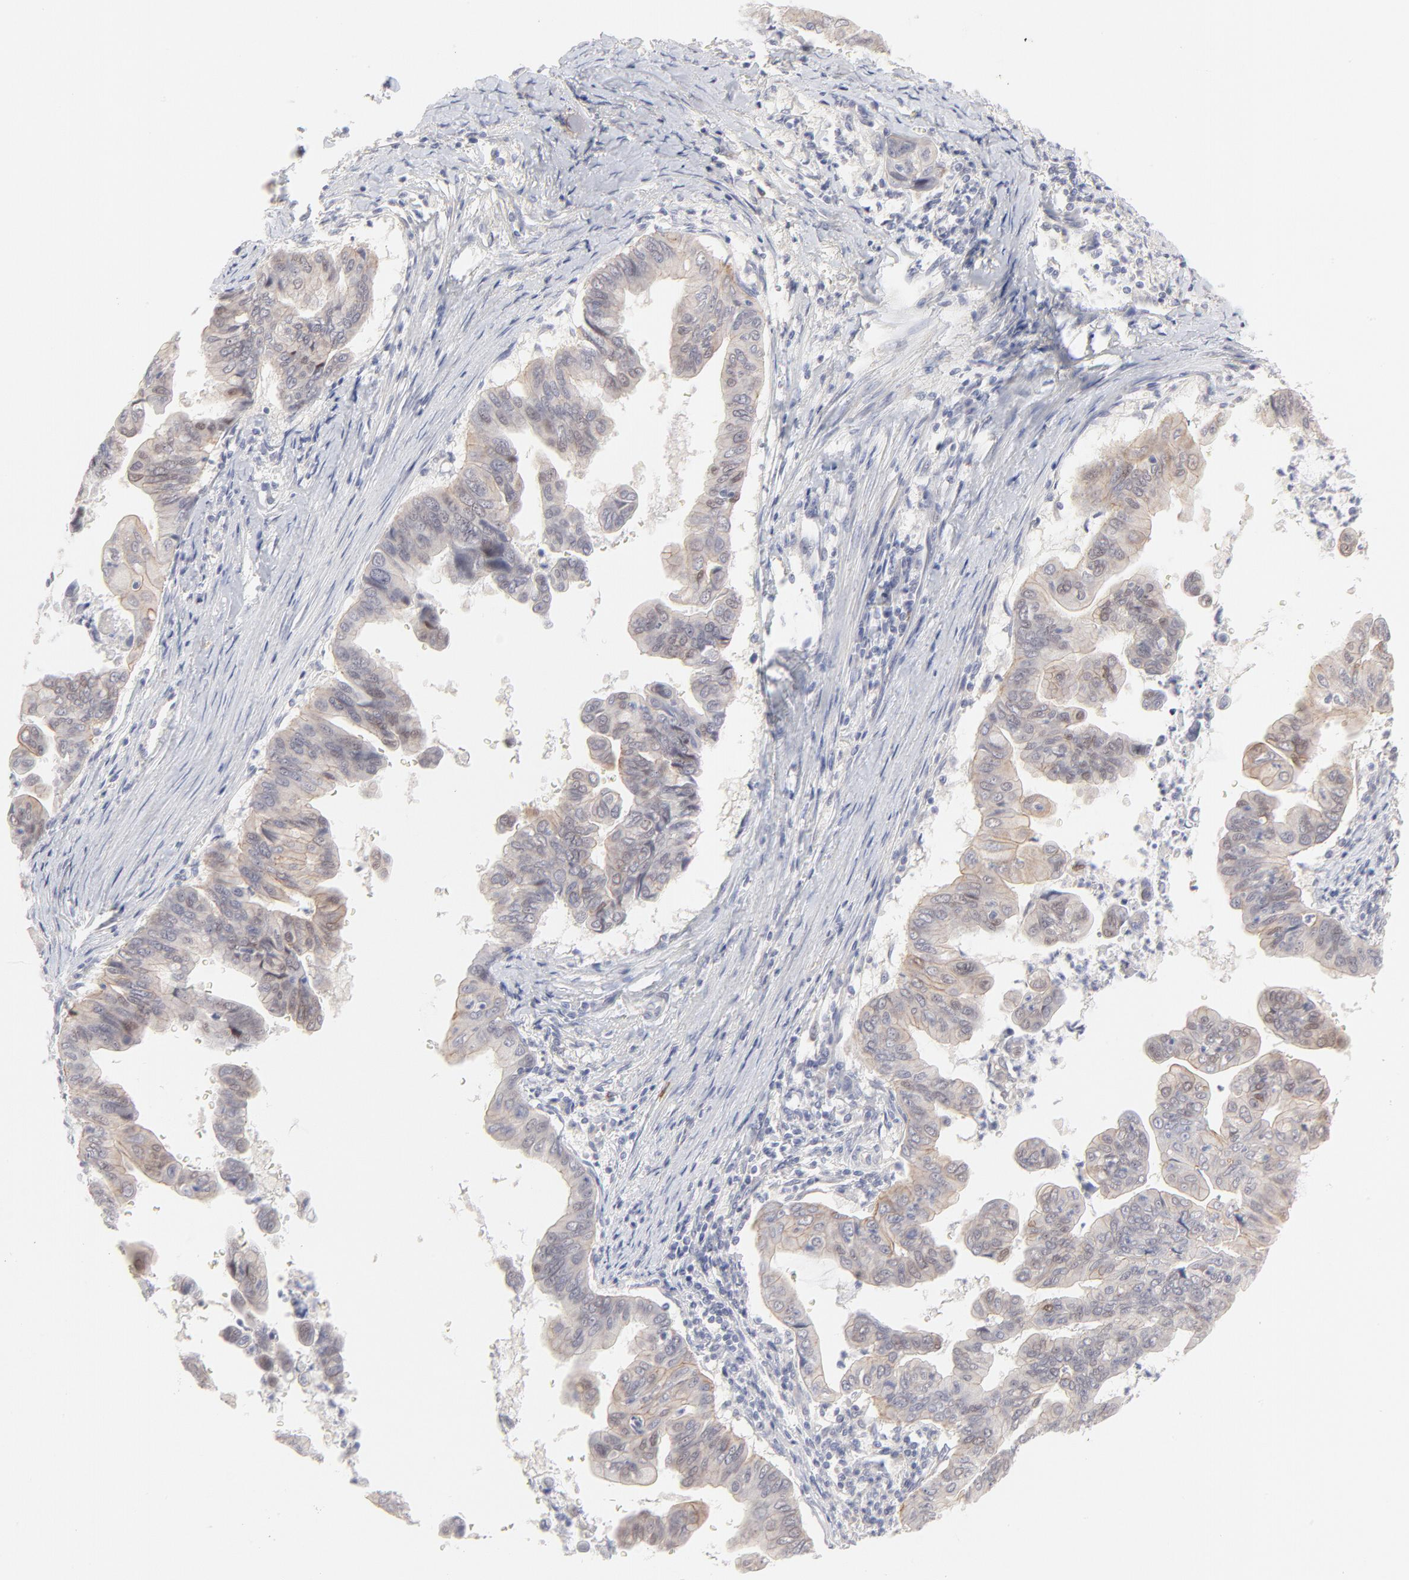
{"staining": {"intensity": "weak", "quantity": "25%-75%", "location": "nuclear"}, "tissue": "stomach cancer", "cell_type": "Tumor cells", "image_type": "cancer", "snomed": [{"axis": "morphology", "description": "Adenocarcinoma, NOS"}, {"axis": "topography", "description": "Stomach, upper"}], "caption": "Brown immunohistochemical staining in human stomach cancer (adenocarcinoma) shows weak nuclear staining in about 25%-75% of tumor cells.", "gene": "ELF3", "patient": {"sex": "male", "age": 80}}